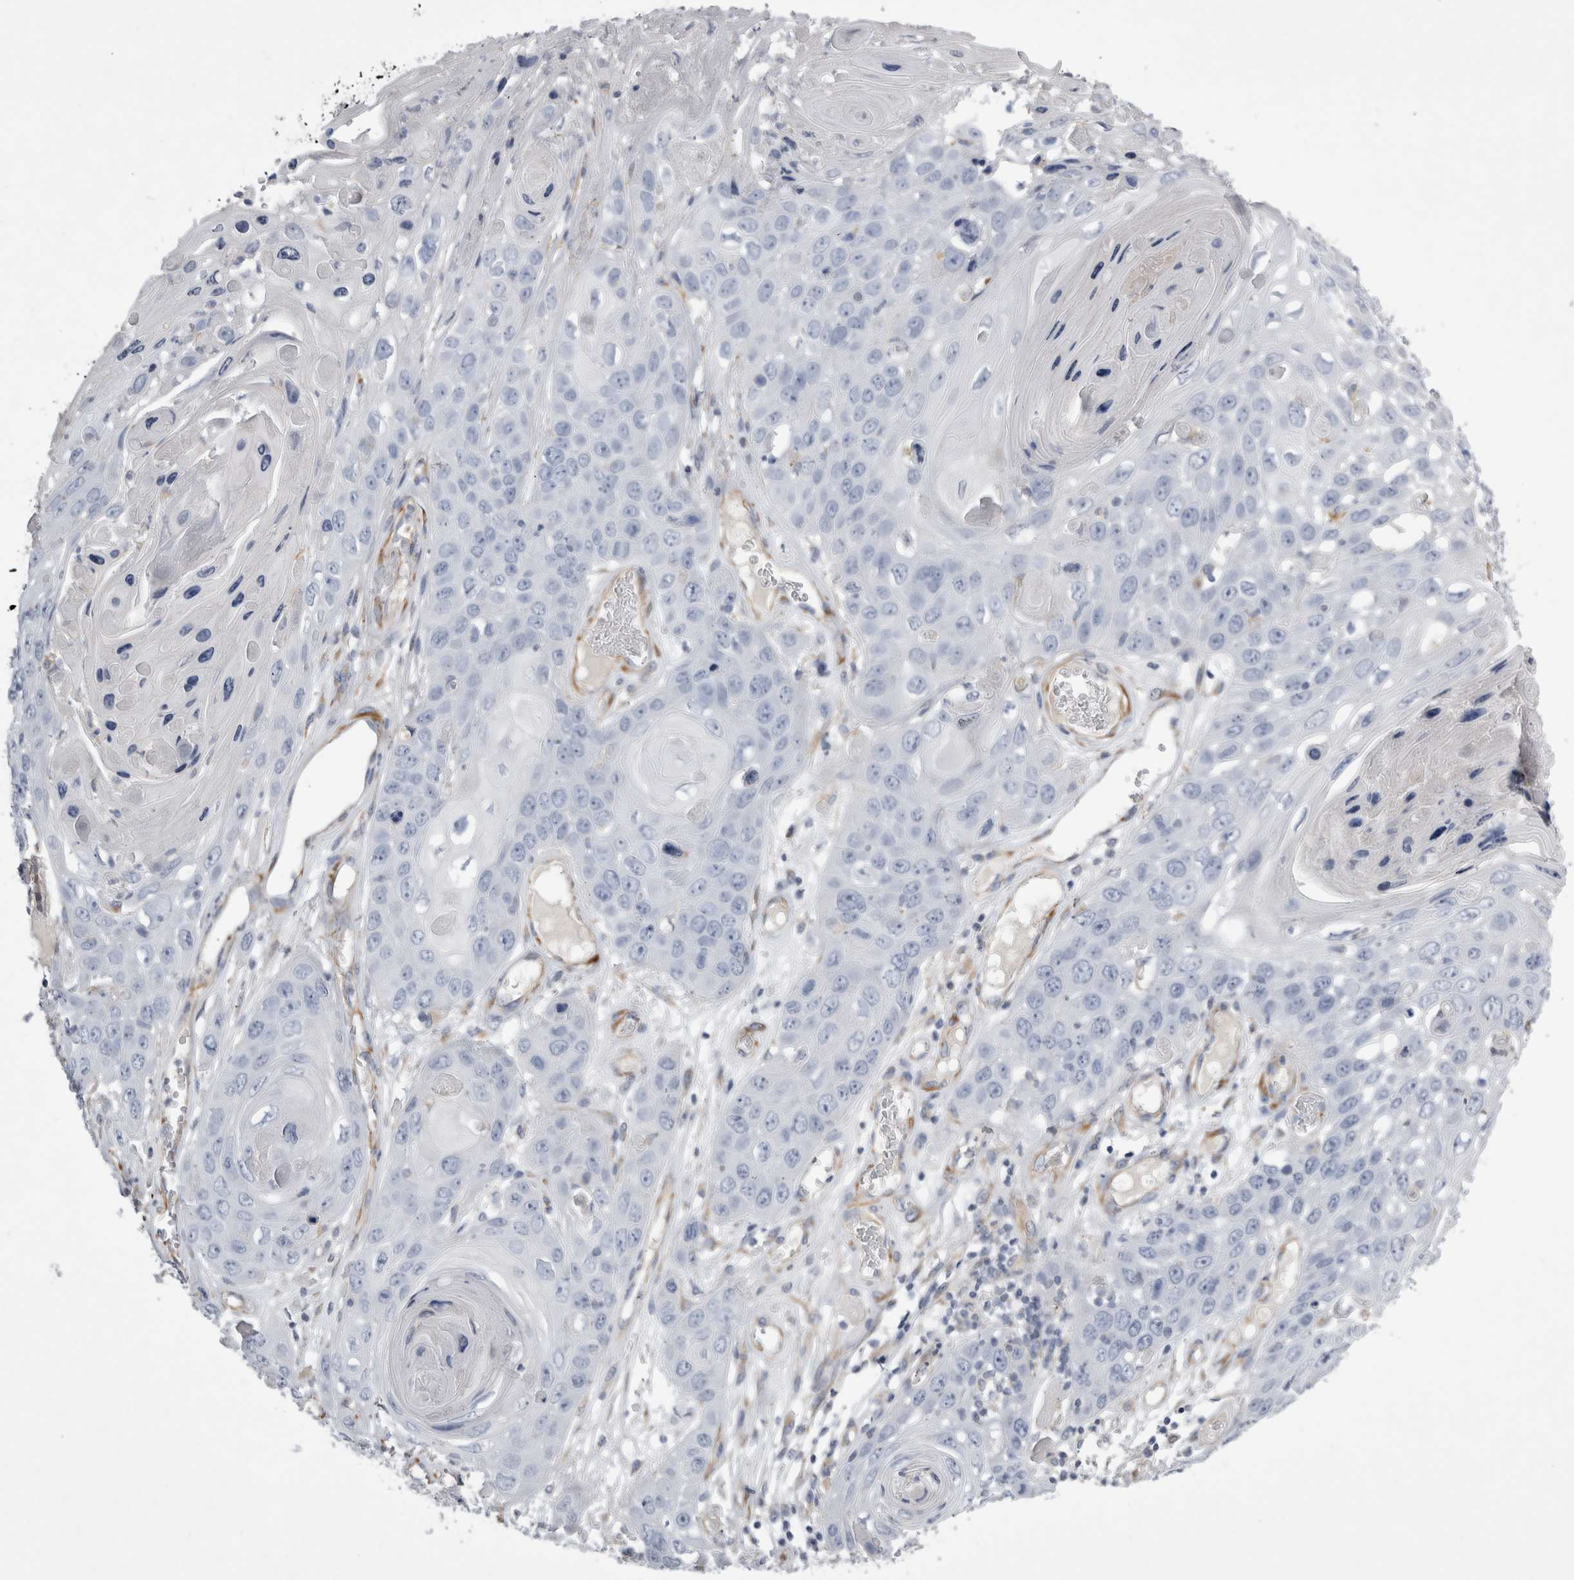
{"staining": {"intensity": "negative", "quantity": "none", "location": "none"}, "tissue": "skin cancer", "cell_type": "Tumor cells", "image_type": "cancer", "snomed": [{"axis": "morphology", "description": "Squamous cell carcinoma, NOS"}, {"axis": "topography", "description": "Skin"}], "caption": "Tumor cells show no significant expression in squamous cell carcinoma (skin).", "gene": "STRADB", "patient": {"sex": "male", "age": 55}}